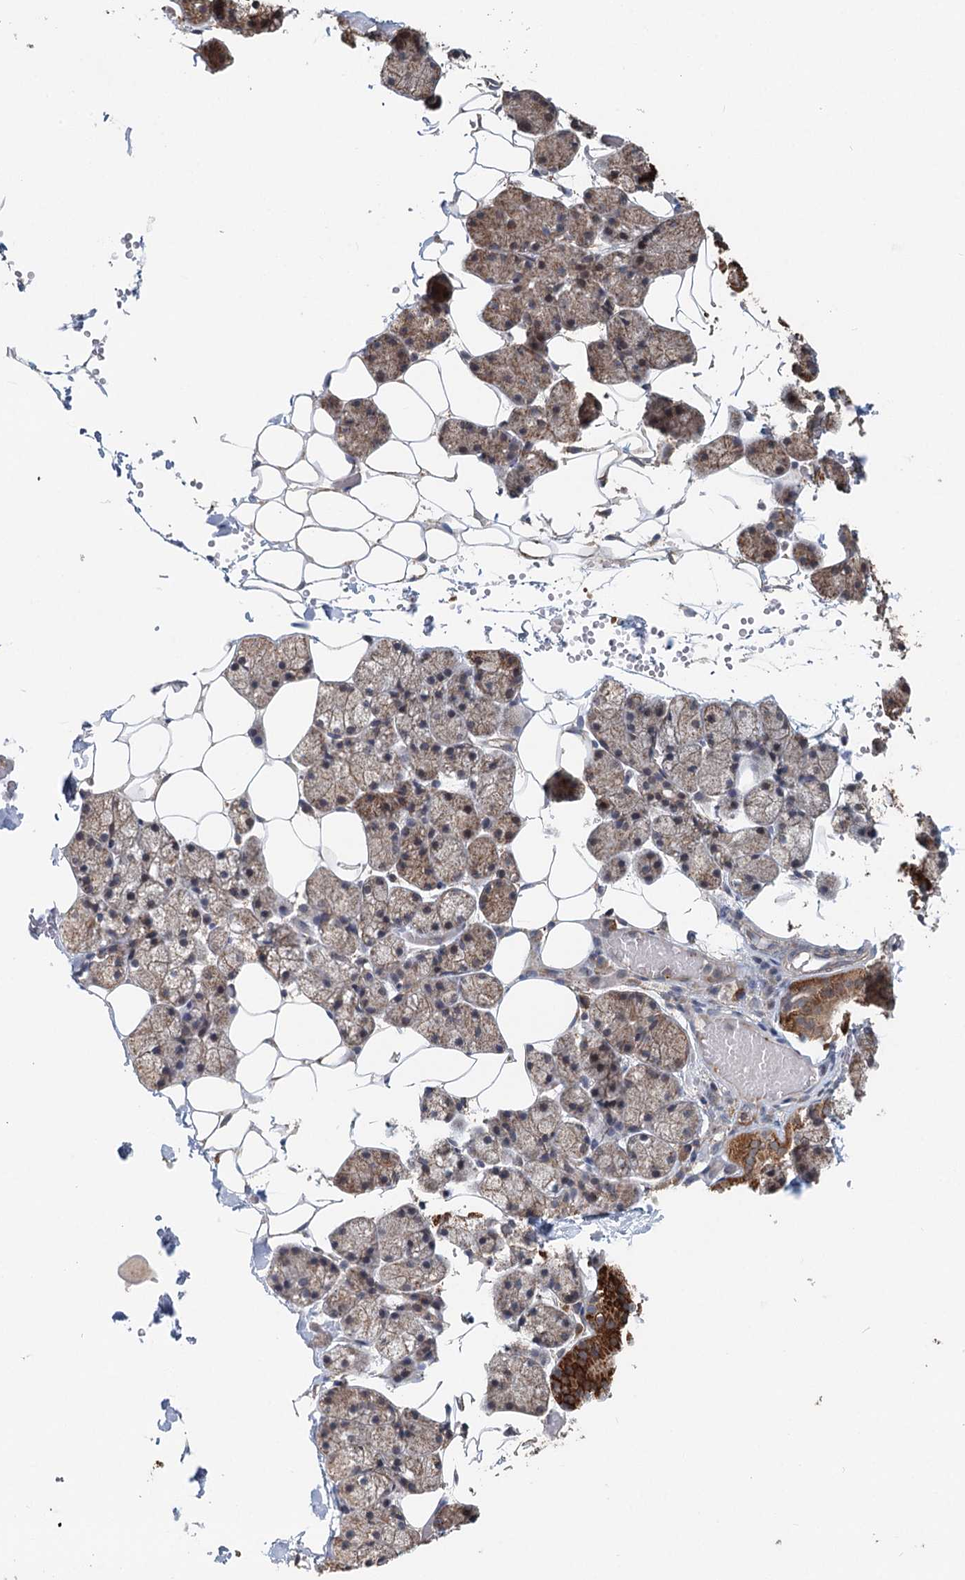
{"staining": {"intensity": "strong", "quantity": "25%-75%", "location": "cytoplasmic/membranous"}, "tissue": "salivary gland", "cell_type": "Glandular cells", "image_type": "normal", "snomed": [{"axis": "morphology", "description": "Normal tissue, NOS"}, {"axis": "topography", "description": "Salivary gland"}], "caption": "Salivary gland stained with a brown dye displays strong cytoplasmic/membranous positive positivity in about 25%-75% of glandular cells.", "gene": "RNF111", "patient": {"sex": "female", "age": 33}}